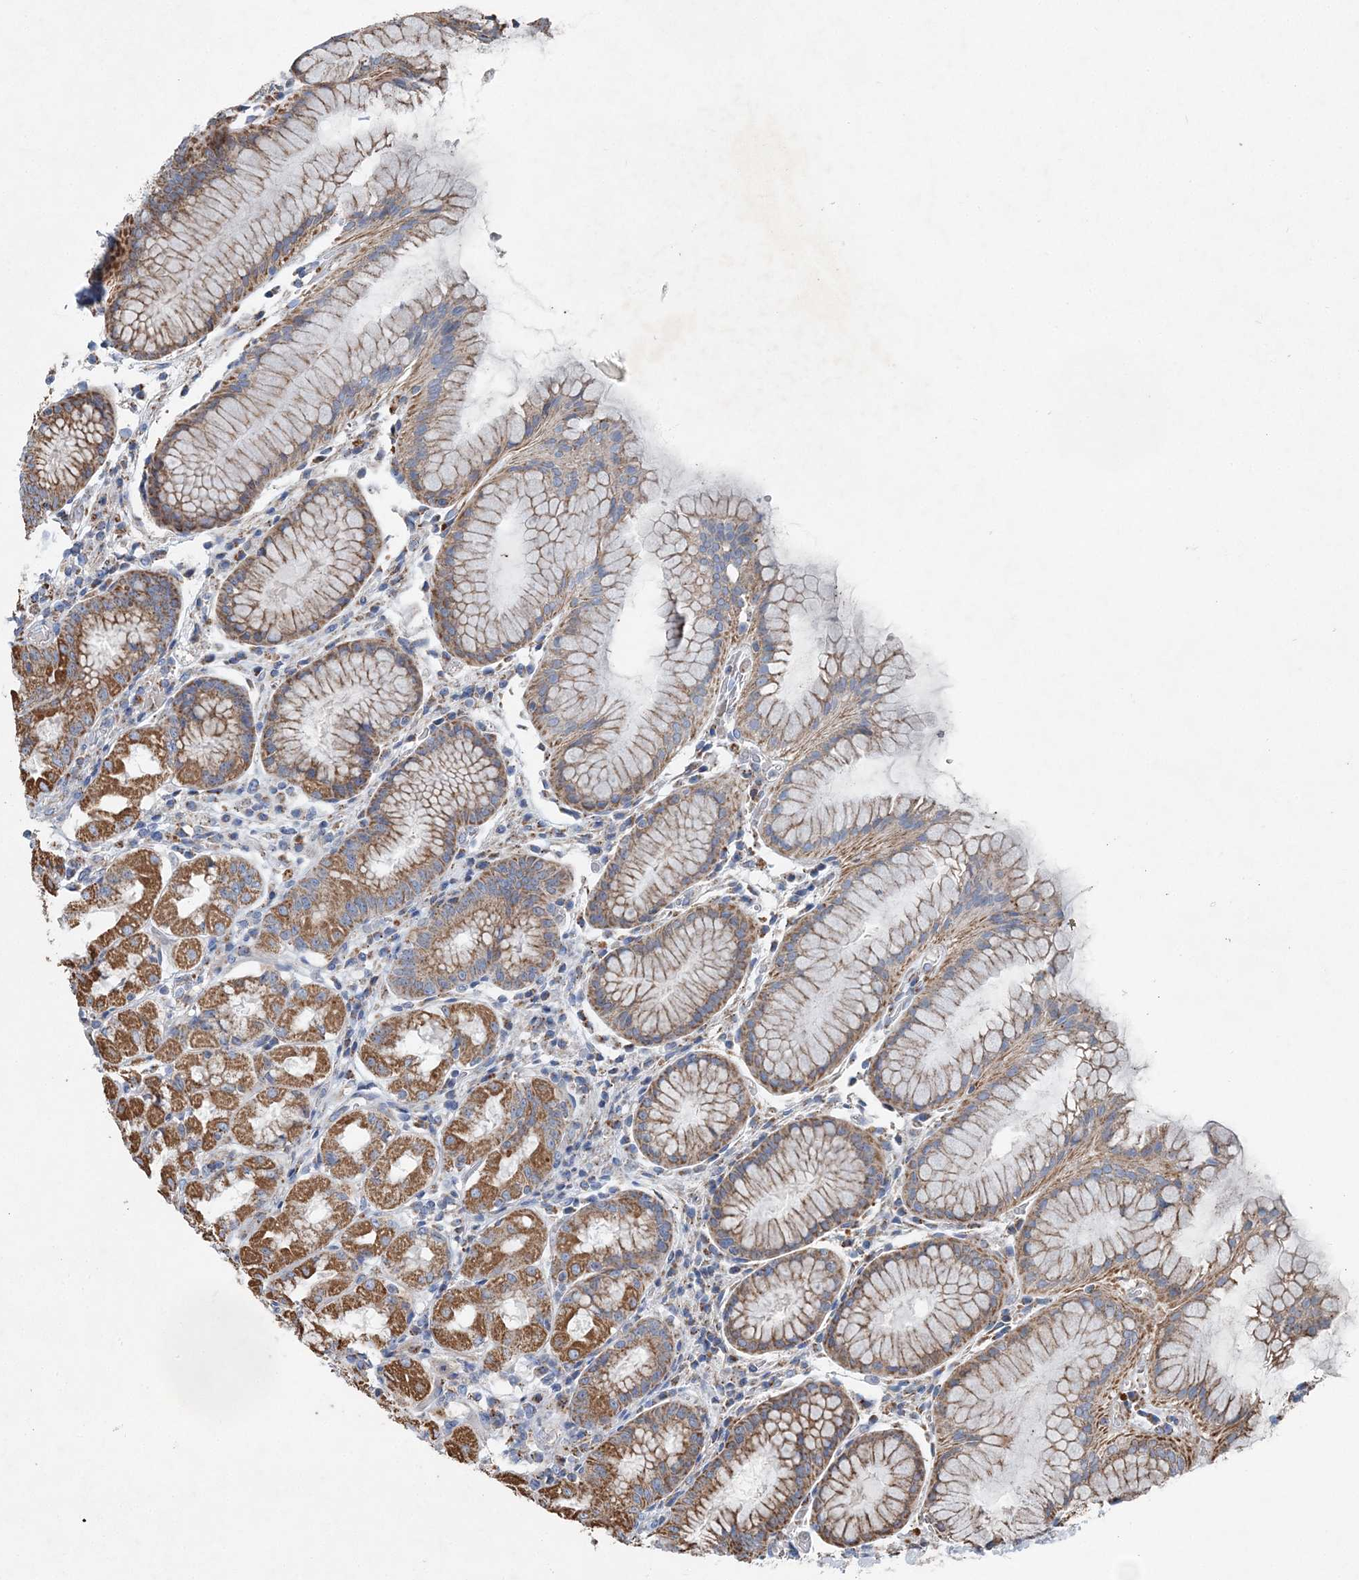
{"staining": {"intensity": "moderate", "quantity": "25%-75%", "location": "cytoplasmic/membranous"}, "tissue": "stomach", "cell_type": "Glandular cells", "image_type": "normal", "snomed": [{"axis": "morphology", "description": "Normal tissue, NOS"}, {"axis": "topography", "description": "Stomach, lower"}], "caption": "Immunohistochemical staining of benign human stomach displays 25%-75% levels of moderate cytoplasmic/membranous protein staining in about 25%-75% of glandular cells. (brown staining indicates protein expression, while blue staining denotes nuclei).", "gene": "SPAG16", "patient": {"sex": "female", "age": 56}}